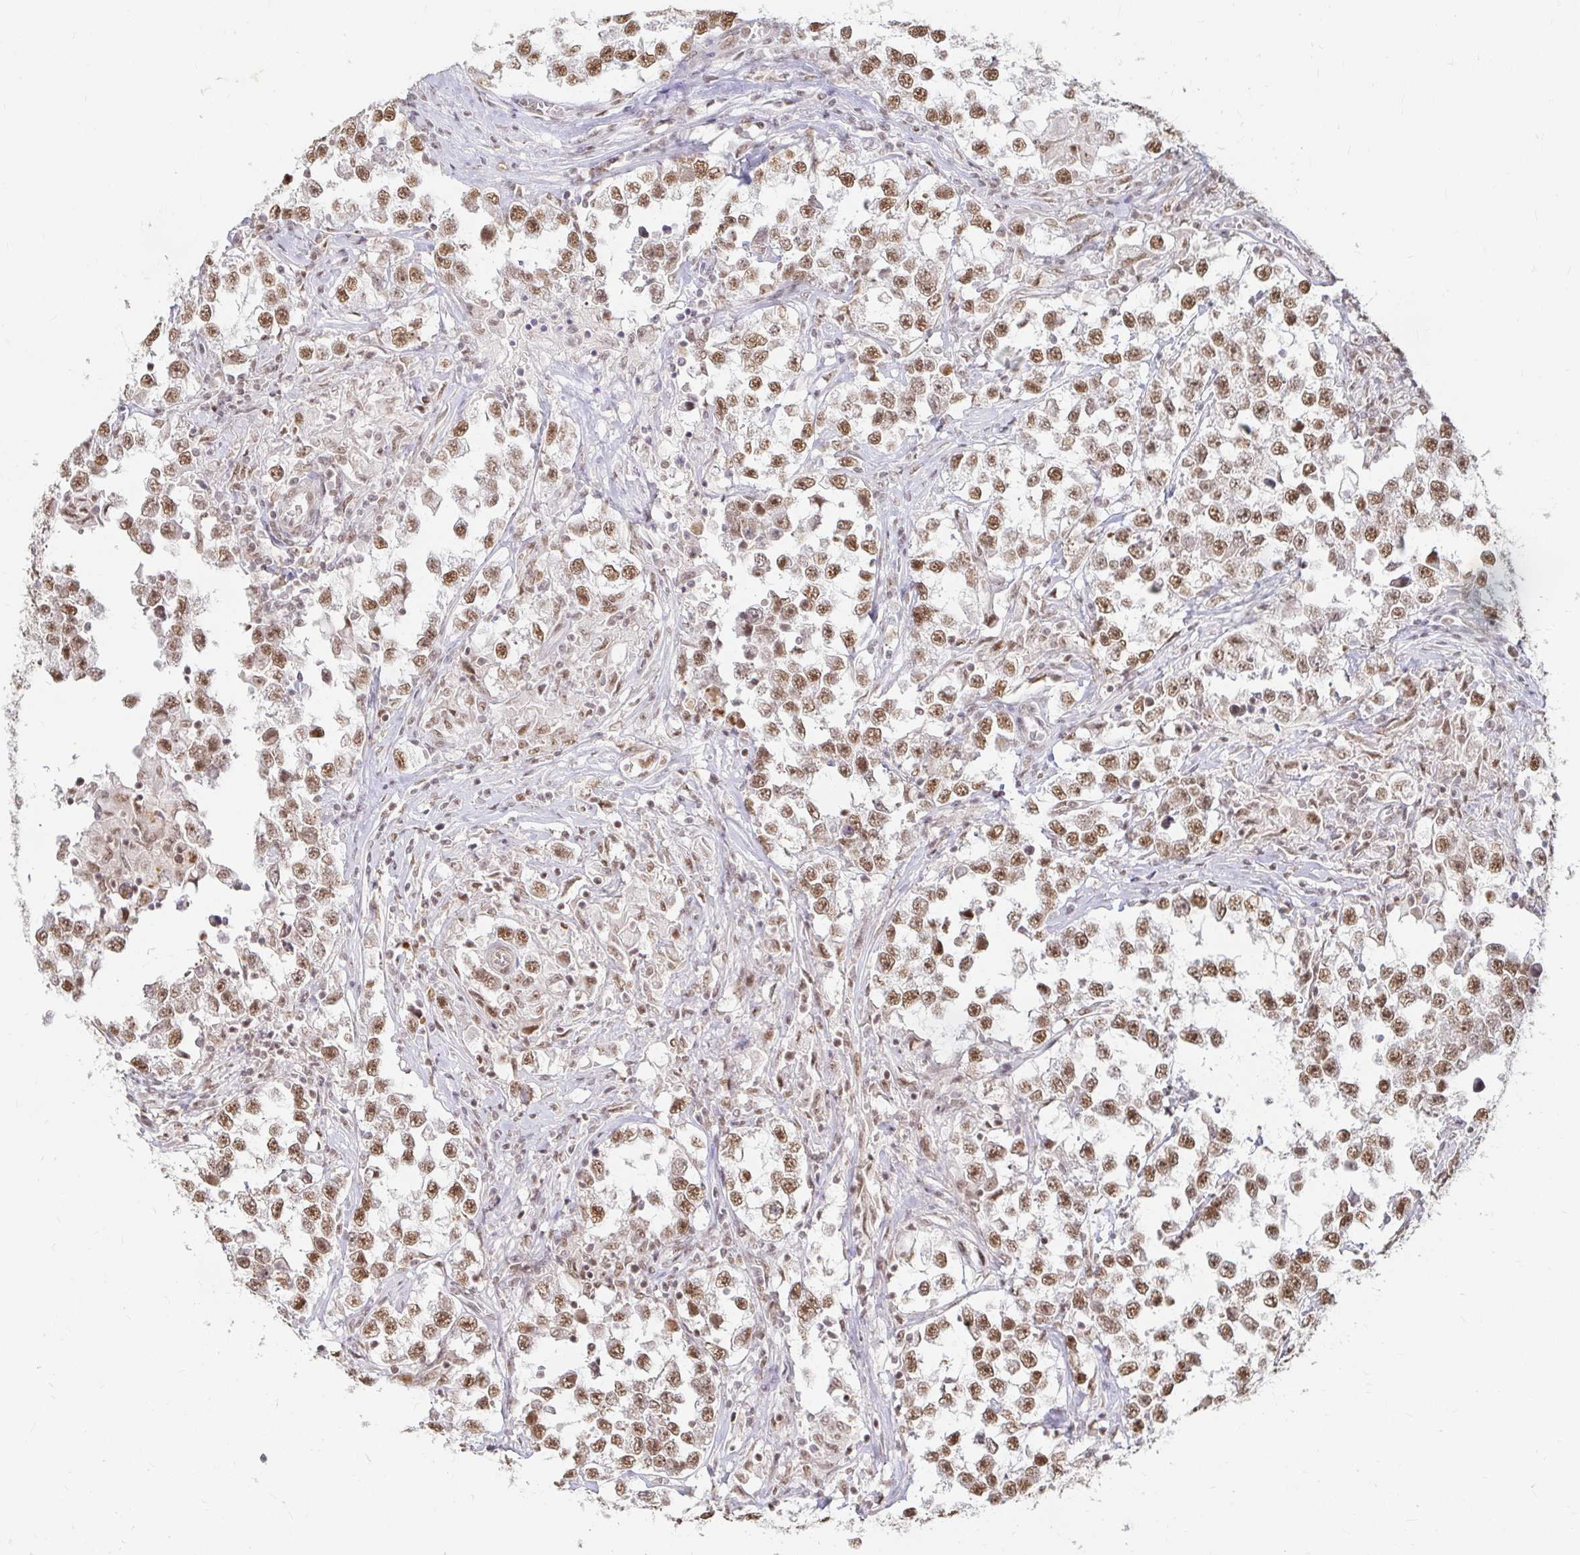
{"staining": {"intensity": "moderate", "quantity": ">75%", "location": "nuclear"}, "tissue": "testis cancer", "cell_type": "Tumor cells", "image_type": "cancer", "snomed": [{"axis": "morphology", "description": "Seminoma, NOS"}, {"axis": "topography", "description": "Testis"}], "caption": "High-power microscopy captured an IHC photomicrograph of testis cancer, revealing moderate nuclear positivity in about >75% of tumor cells.", "gene": "HNRNPU", "patient": {"sex": "male", "age": 46}}